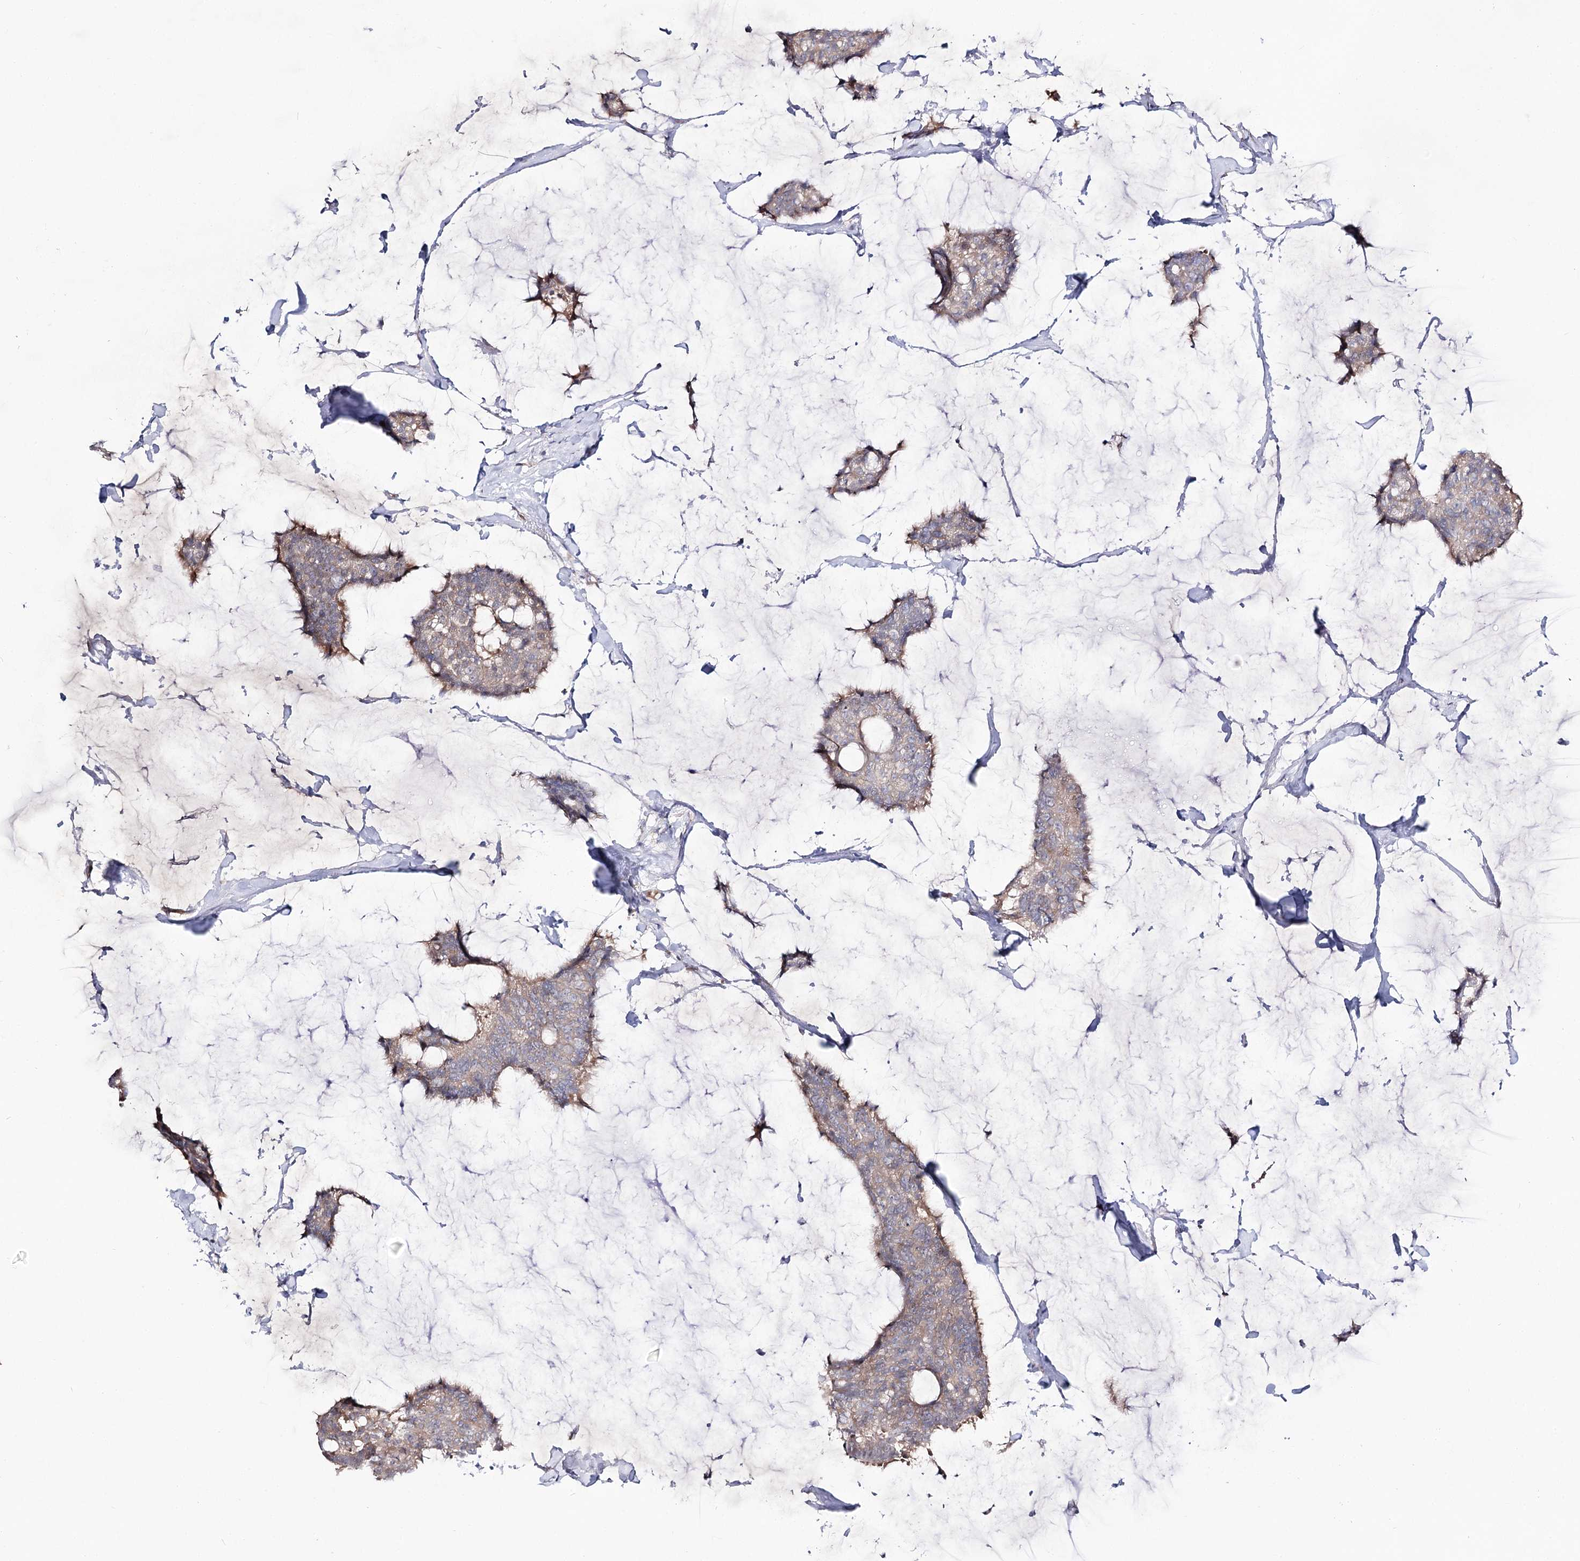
{"staining": {"intensity": "moderate", "quantity": ">75%", "location": "cytoplasmic/membranous"}, "tissue": "breast cancer", "cell_type": "Tumor cells", "image_type": "cancer", "snomed": [{"axis": "morphology", "description": "Duct carcinoma"}, {"axis": "topography", "description": "Breast"}], "caption": "This is an image of IHC staining of breast cancer, which shows moderate positivity in the cytoplasmic/membranous of tumor cells.", "gene": "C11orf80", "patient": {"sex": "female", "age": 93}}